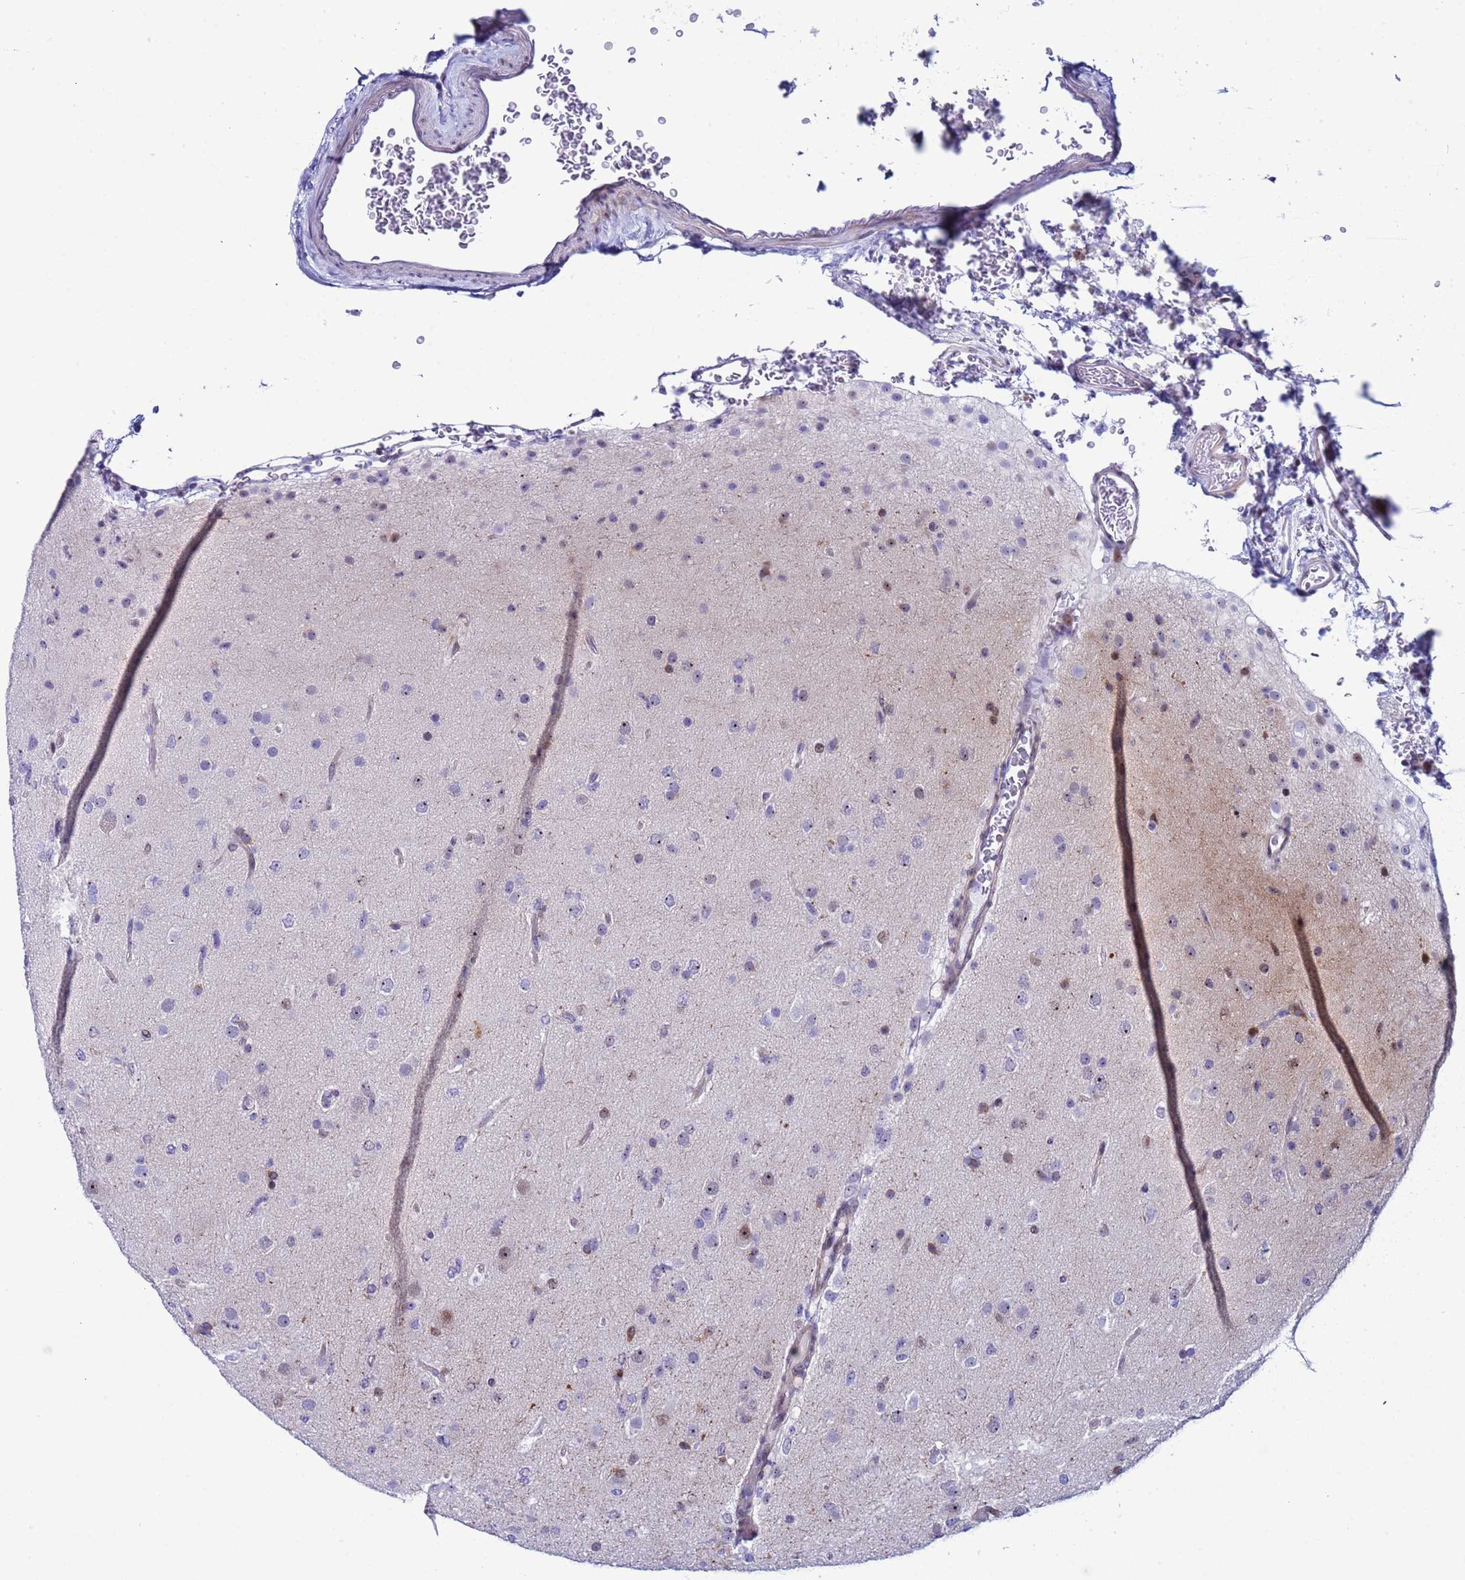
{"staining": {"intensity": "weak", "quantity": "<25%", "location": "nuclear"}, "tissue": "glioma", "cell_type": "Tumor cells", "image_type": "cancer", "snomed": [{"axis": "morphology", "description": "Glioma, malignant, Low grade"}, {"axis": "topography", "description": "Brain"}], "caption": "Tumor cells show no significant protein expression in malignant glioma (low-grade).", "gene": "POP5", "patient": {"sex": "male", "age": 65}}